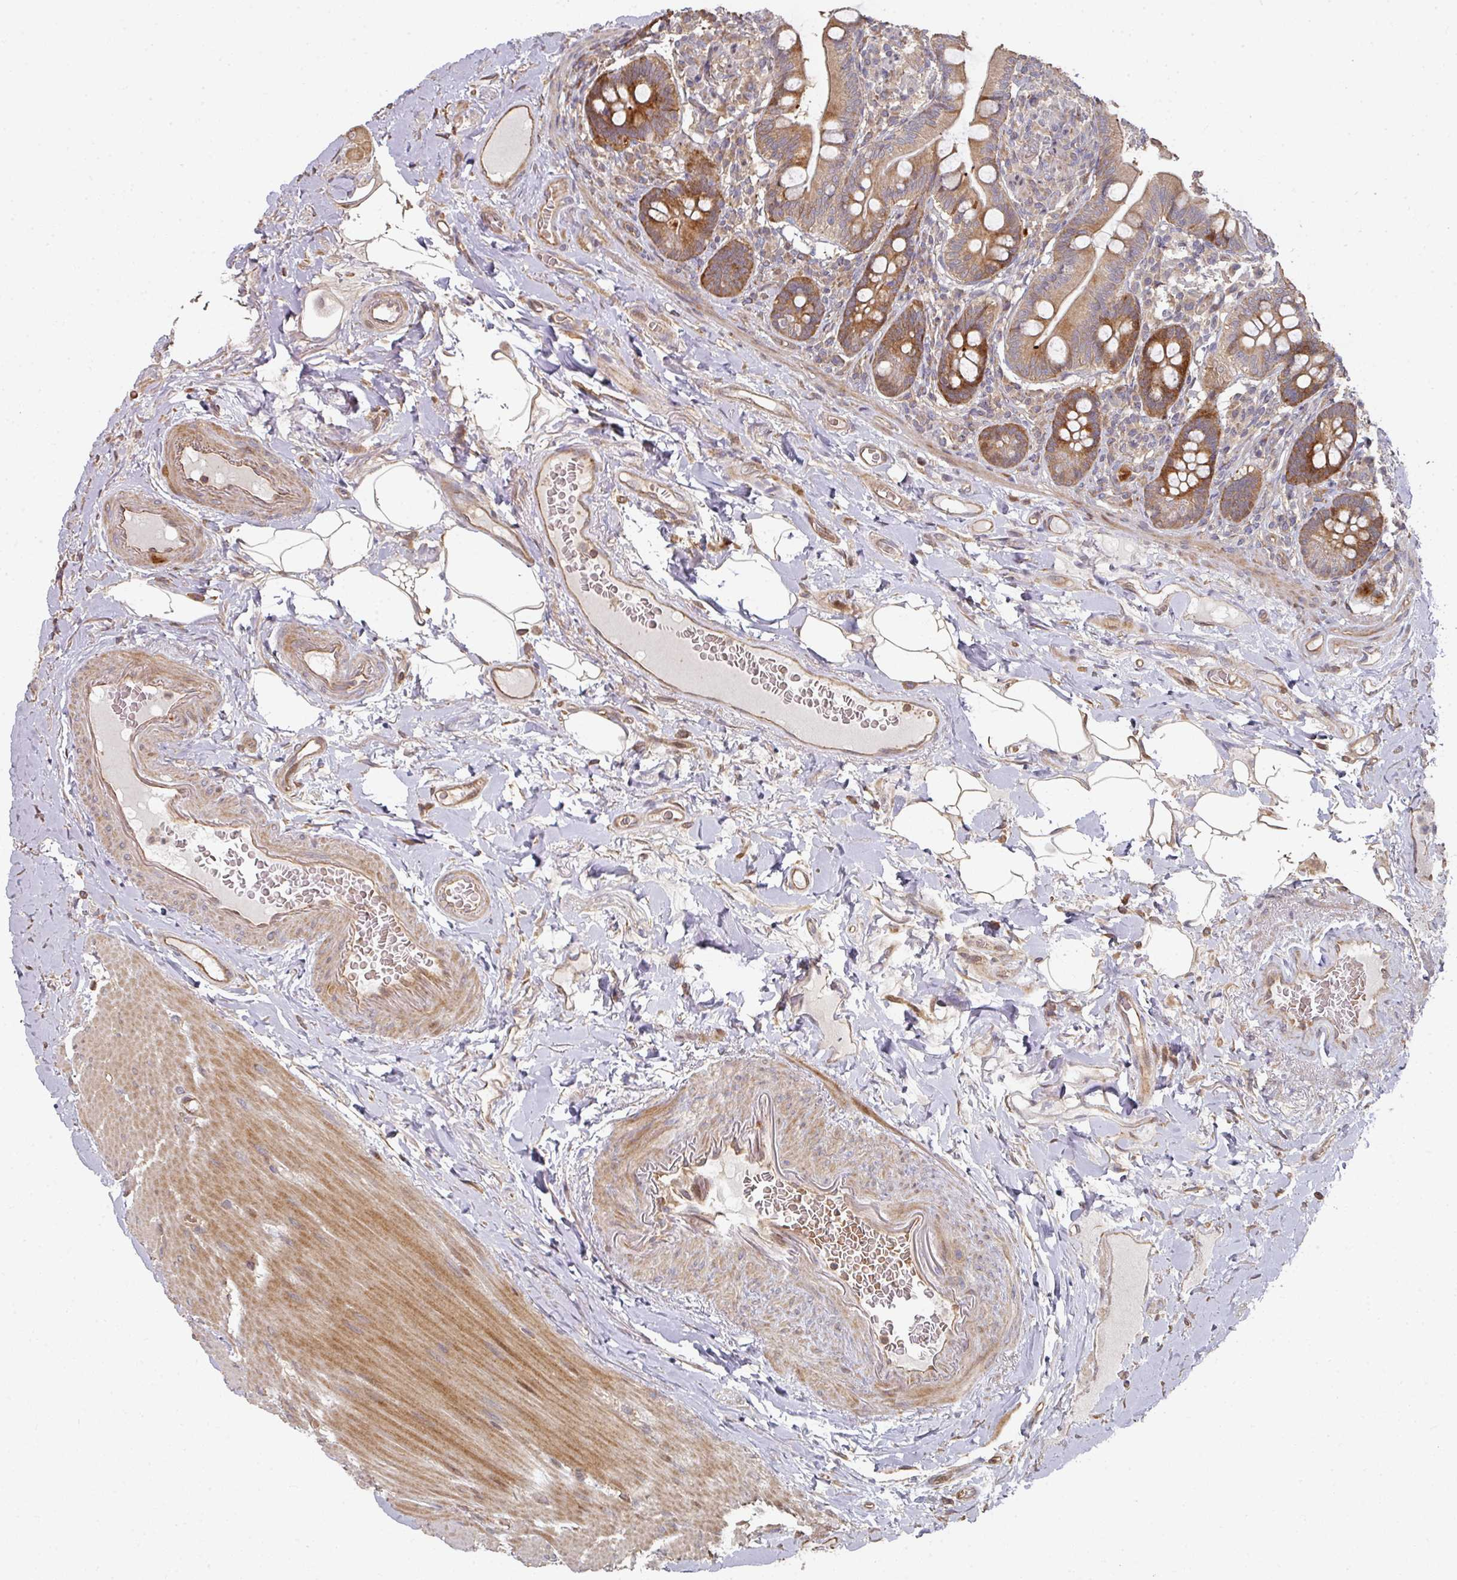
{"staining": {"intensity": "moderate", "quantity": ">75%", "location": "cytoplasmic/membranous"}, "tissue": "small intestine", "cell_type": "Glandular cells", "image_type": "normal", "snomed": [{"axis": "morphology", "description": "Normal tissue, NOS"}, {"axis": "topography", "description": "Small intestine"}], "caption": "The photomicrograph demonstrates immunohistochemical staining of benign small intestine. There is moderate cytoplasmic/membranous staining is identified in about >75% of glandular cells.", "gene": "CA7", "patient": {"sex": "female", "age": 64}}